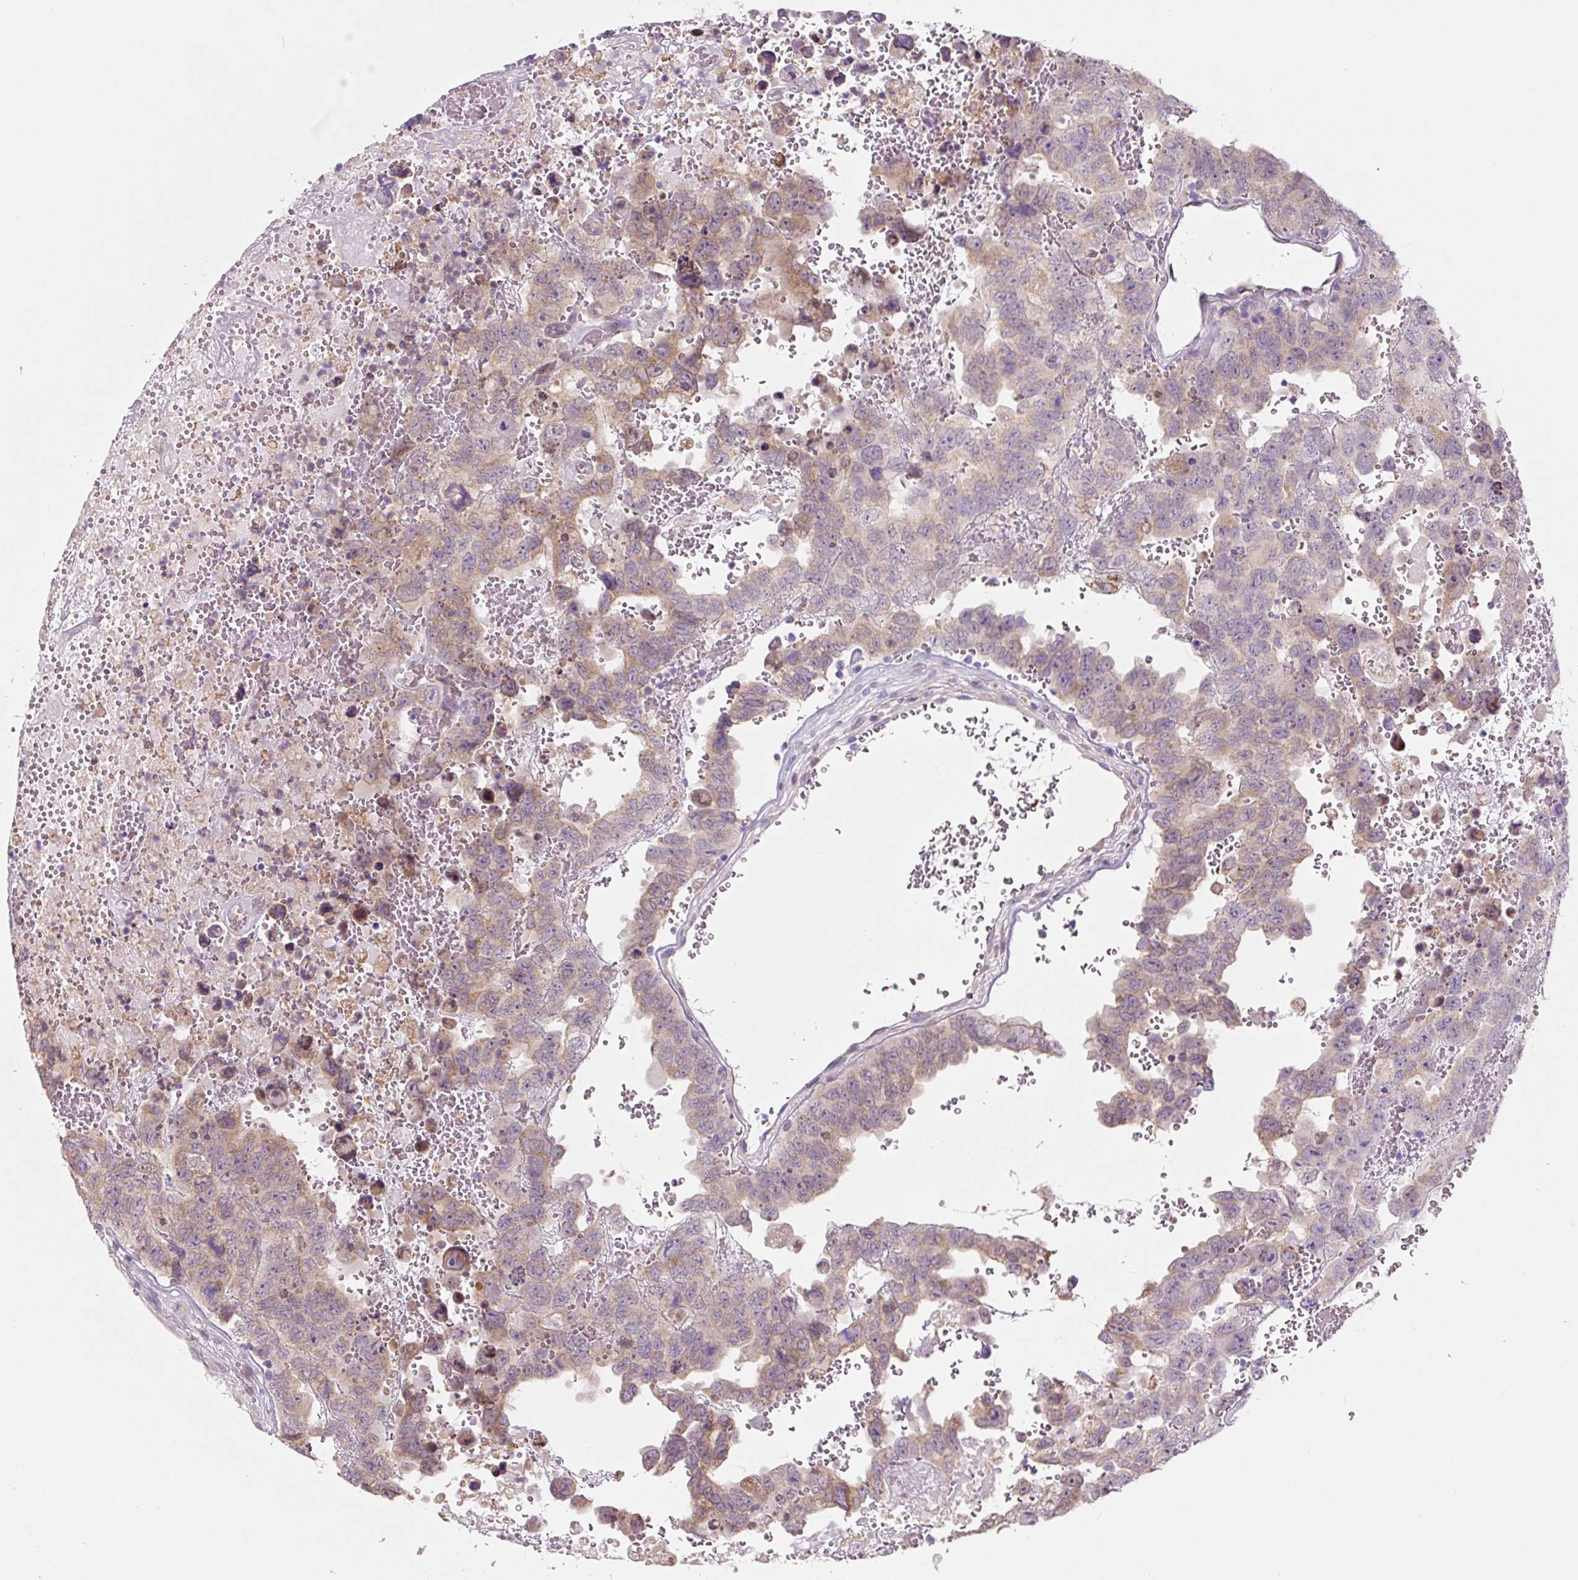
{"staining": {"intensity": "weak", "quantity": "25%-75%", "location": "cytoplasmic/membranous"}, "tissue": "testis cancer", "cell_type": "Tumor cells", "image_type": "cancer", "snomed": [{"axis": "morphology", "description": "Carcinoma, Embryonal, NOS"}, {"axis": "topography", "description": "Testis"}], "caption": "IHC photomicrograph of neoplastic tissue: testis cancer (embryonal carcinoma) stained using immunohistochemistry exhibits low levels of weak protein expression localized specifically in the cytoplasmic/membranous of tumor cells, appearing as a cytoplasmic/membranous brown color.", "gene": "ASRGL1", "patient": {"sex": "male", "age": 45}}